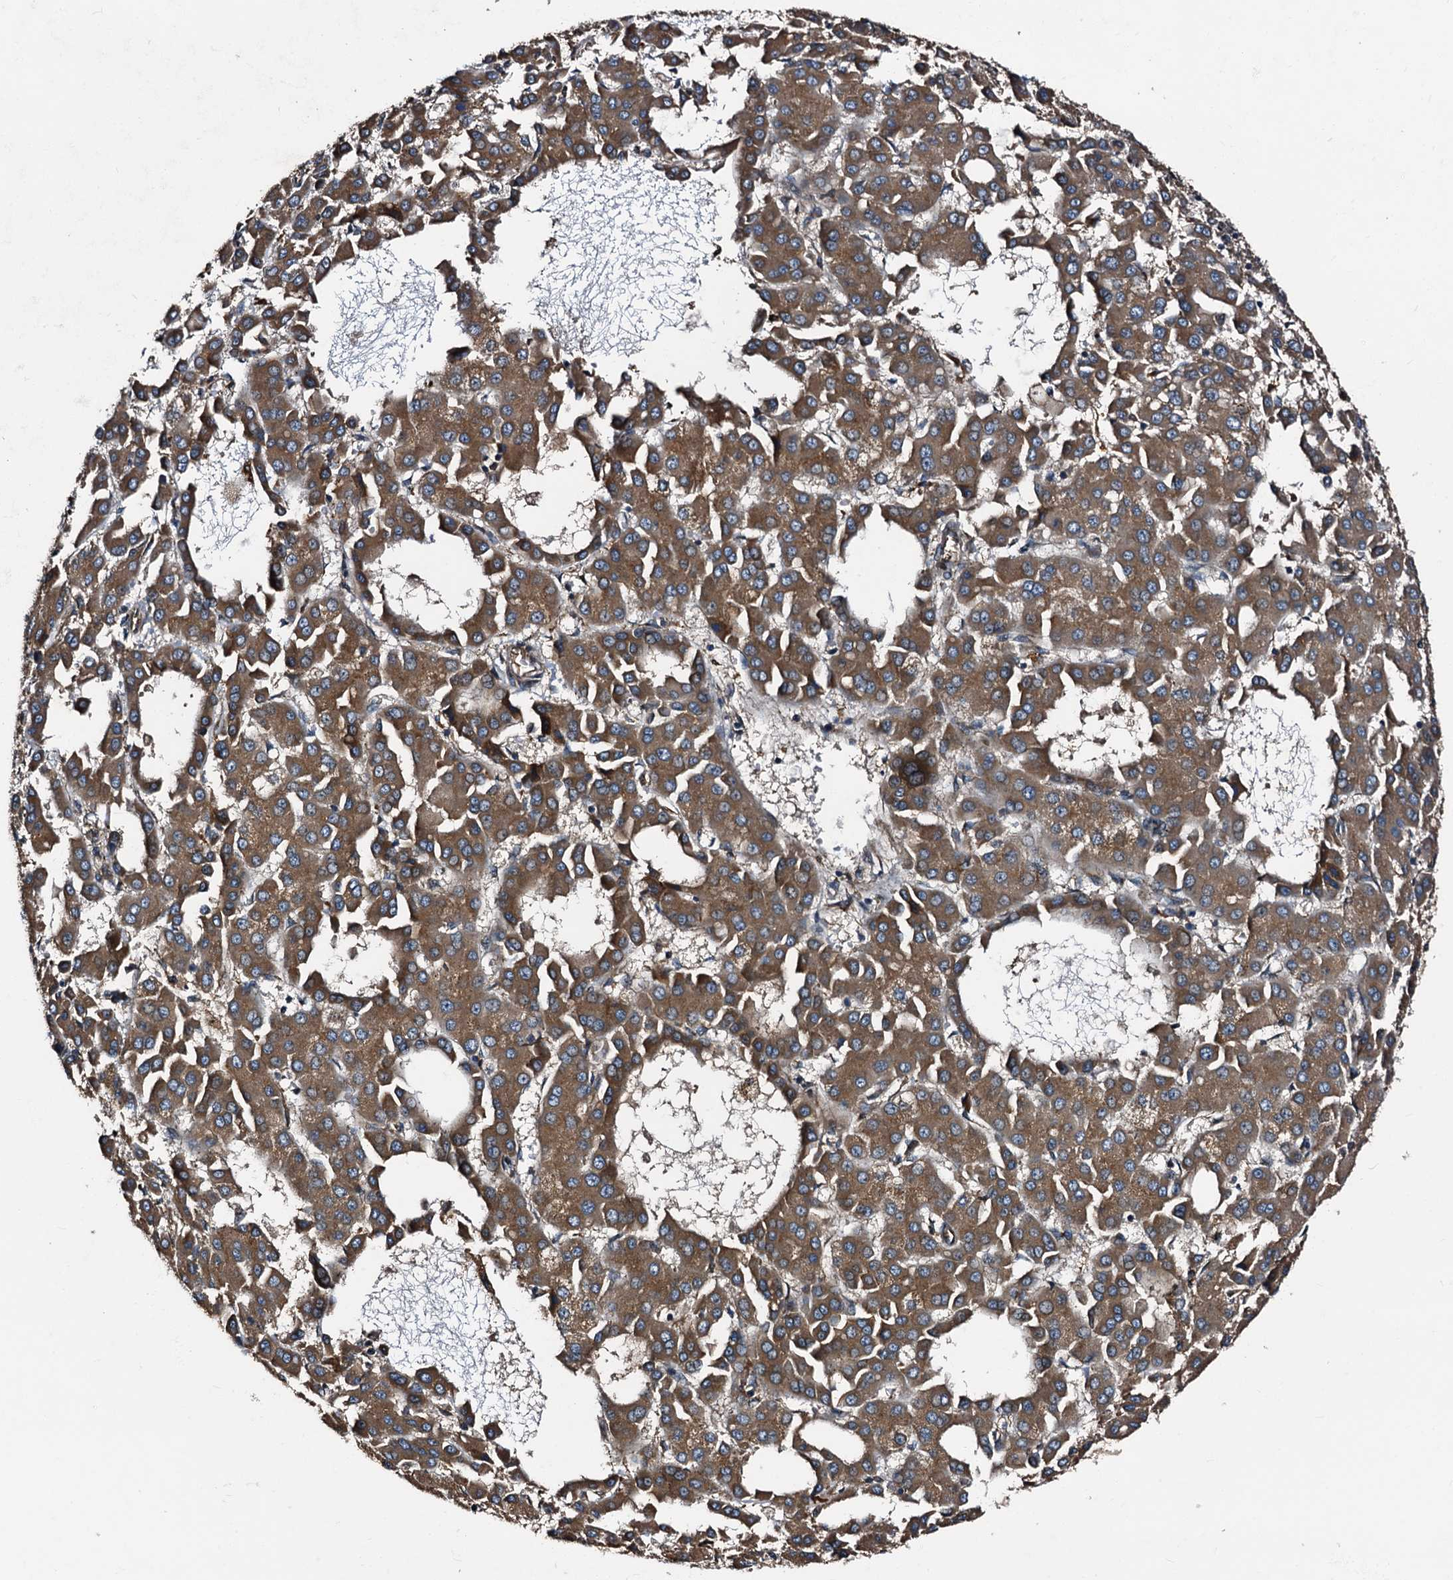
{"staining": {"intensity": "strong", "quantity": ">75%", "location": "cytoplasmic/membranous"}, "tissue": "liver cancer", "cell_type": "Tumor cells", "image_type": "cancer", "snomed": [{"axis": "morphology", "description": "Carcinoma, Hepatocellular, NOS"}, {"axis": "topography", "description": "Liver"}], "caption": "The immunohistochemical stain labels strong cytoplasmic/membranous expression in tumor cells of hepatocellular carcinoma (liver) tissue.", "gene": "PEX5", "patient": {"sex": "male", "age": 47}}